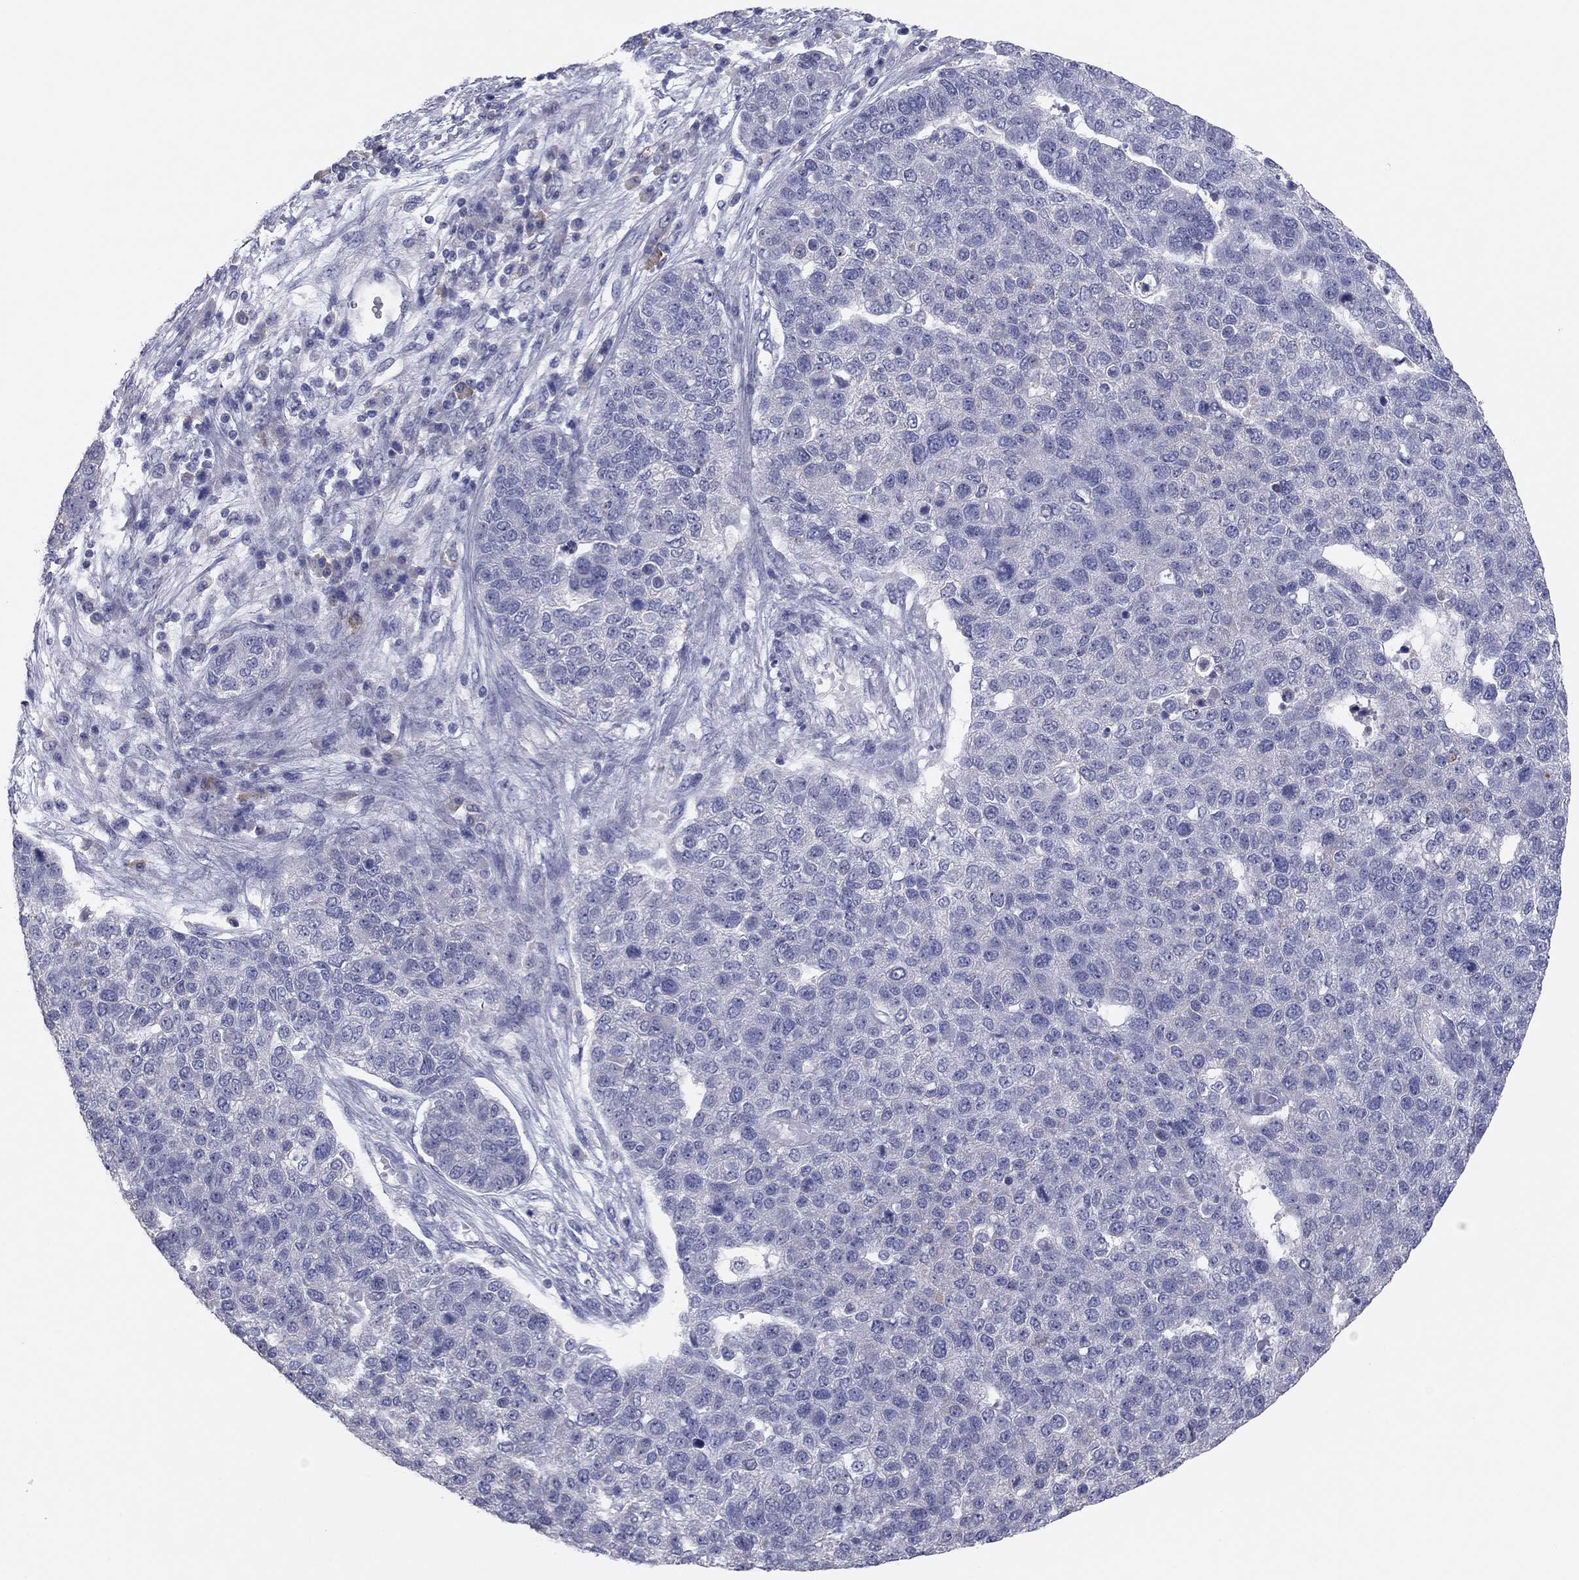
{"staining": {"intensity": "negative", "quantity": "none", "location": "none"}, "tissue": "pancreatic cancer", "cell_type": "Tumor cells", "image_type": "cancer", "snomed": [{"axis": "morphology", "description": "Adenocarcinoma, NOS"}, {"axis": "topography", "description": "Pancreas"}], "caption": "DAB immunohistochemical staining of pancreatic adenocarcinoma demonstrates no significant expression in tumor cells.", "gene": "GRK7", "patient": {"sex": "female", "age": 61}}